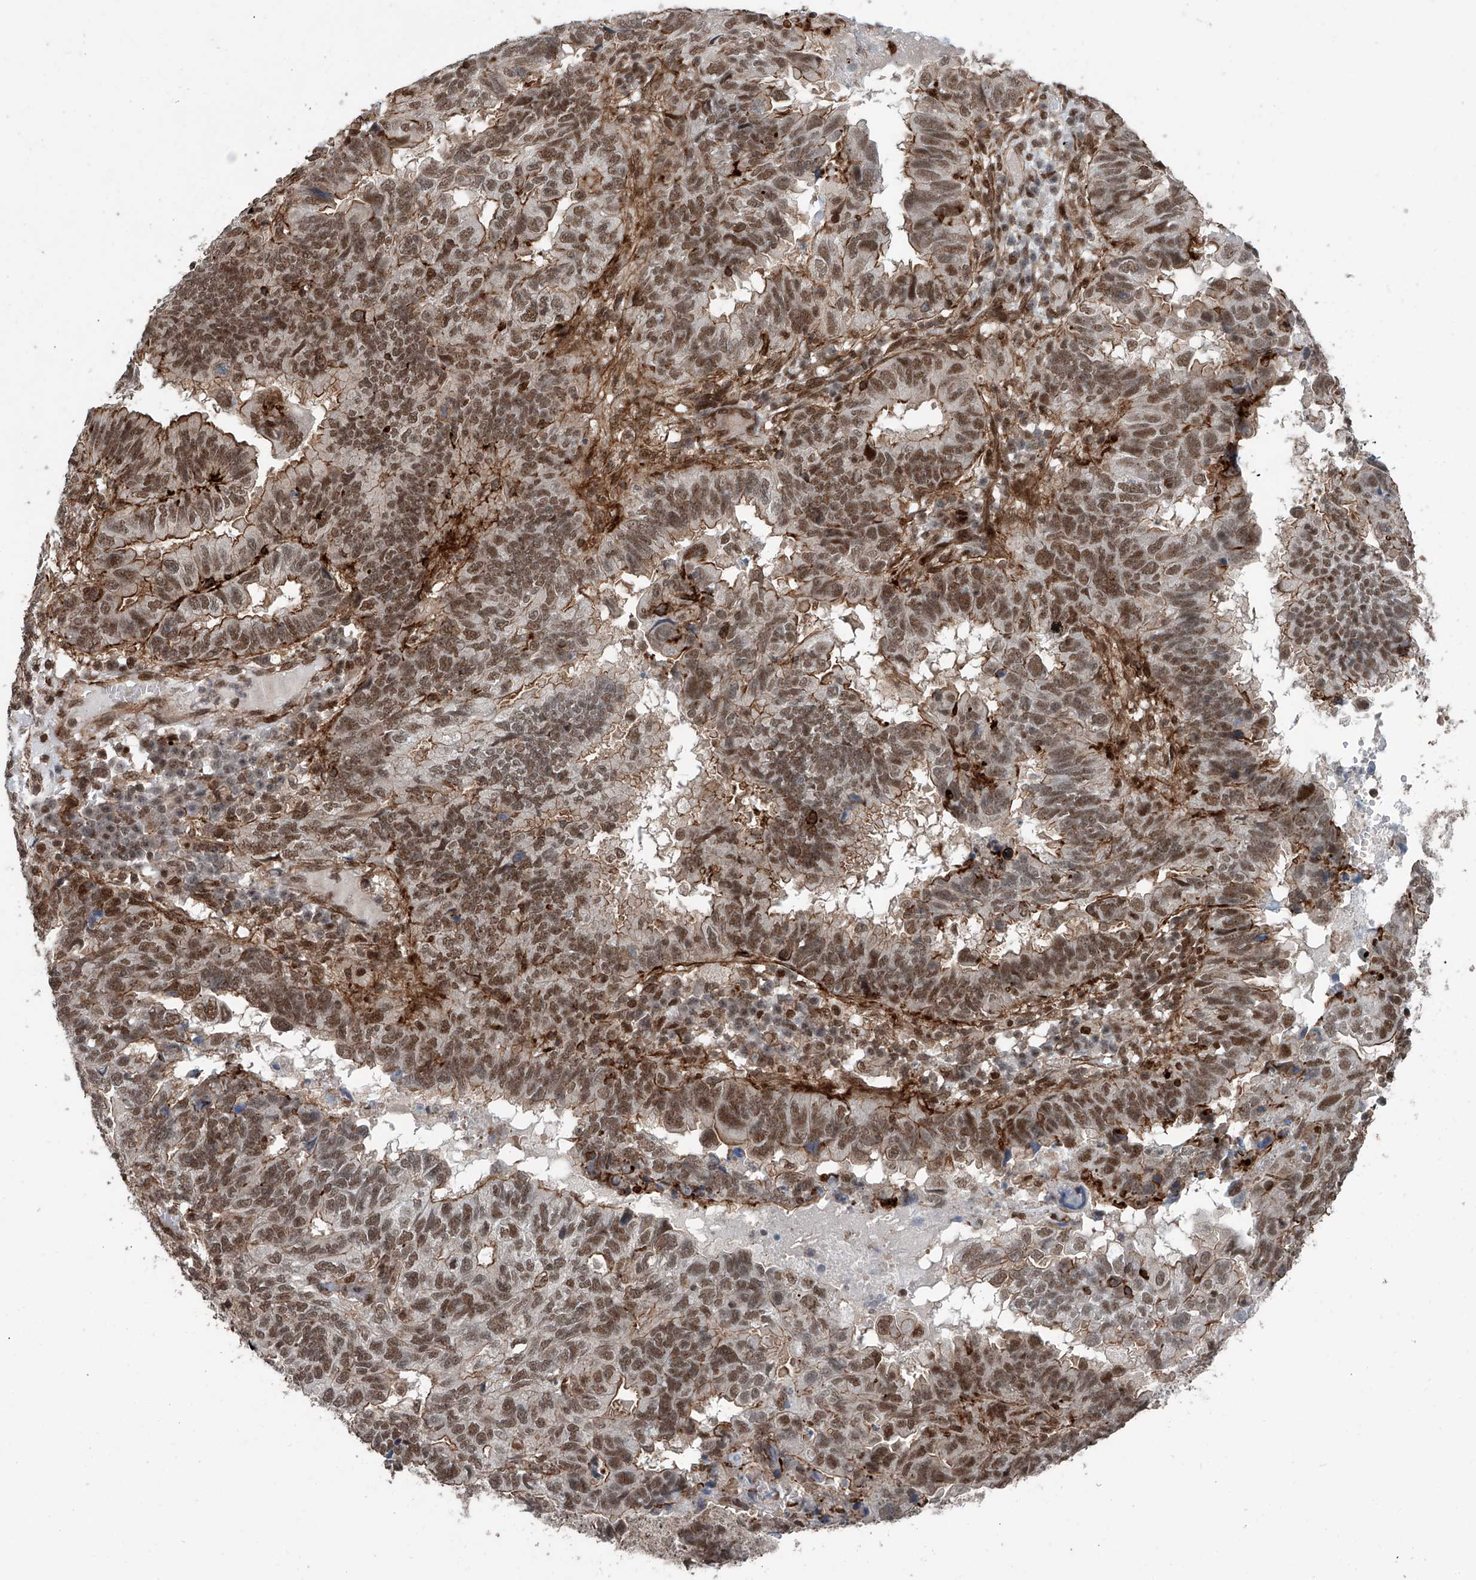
{"staining": {"intensity": "moderate", "quantity": ">75%", "location": "cytoplasmic/membranous,nuclear"}, "tissue": "endometrial cancer", "cell_type": "Tumor cells", "image_type": "cancer", "snomed": [{"axis": "morphology", "description": "Adenocarcinoma, NOS"}, {"axis": "topography", "description": "Uterus"}], "caption": "Human endometrial adenocarcinoma stained with a protein marker shows moderate staining in tumor cells.", "gene": "SDE2", "patient": {"sex": "female", "age": 77}}